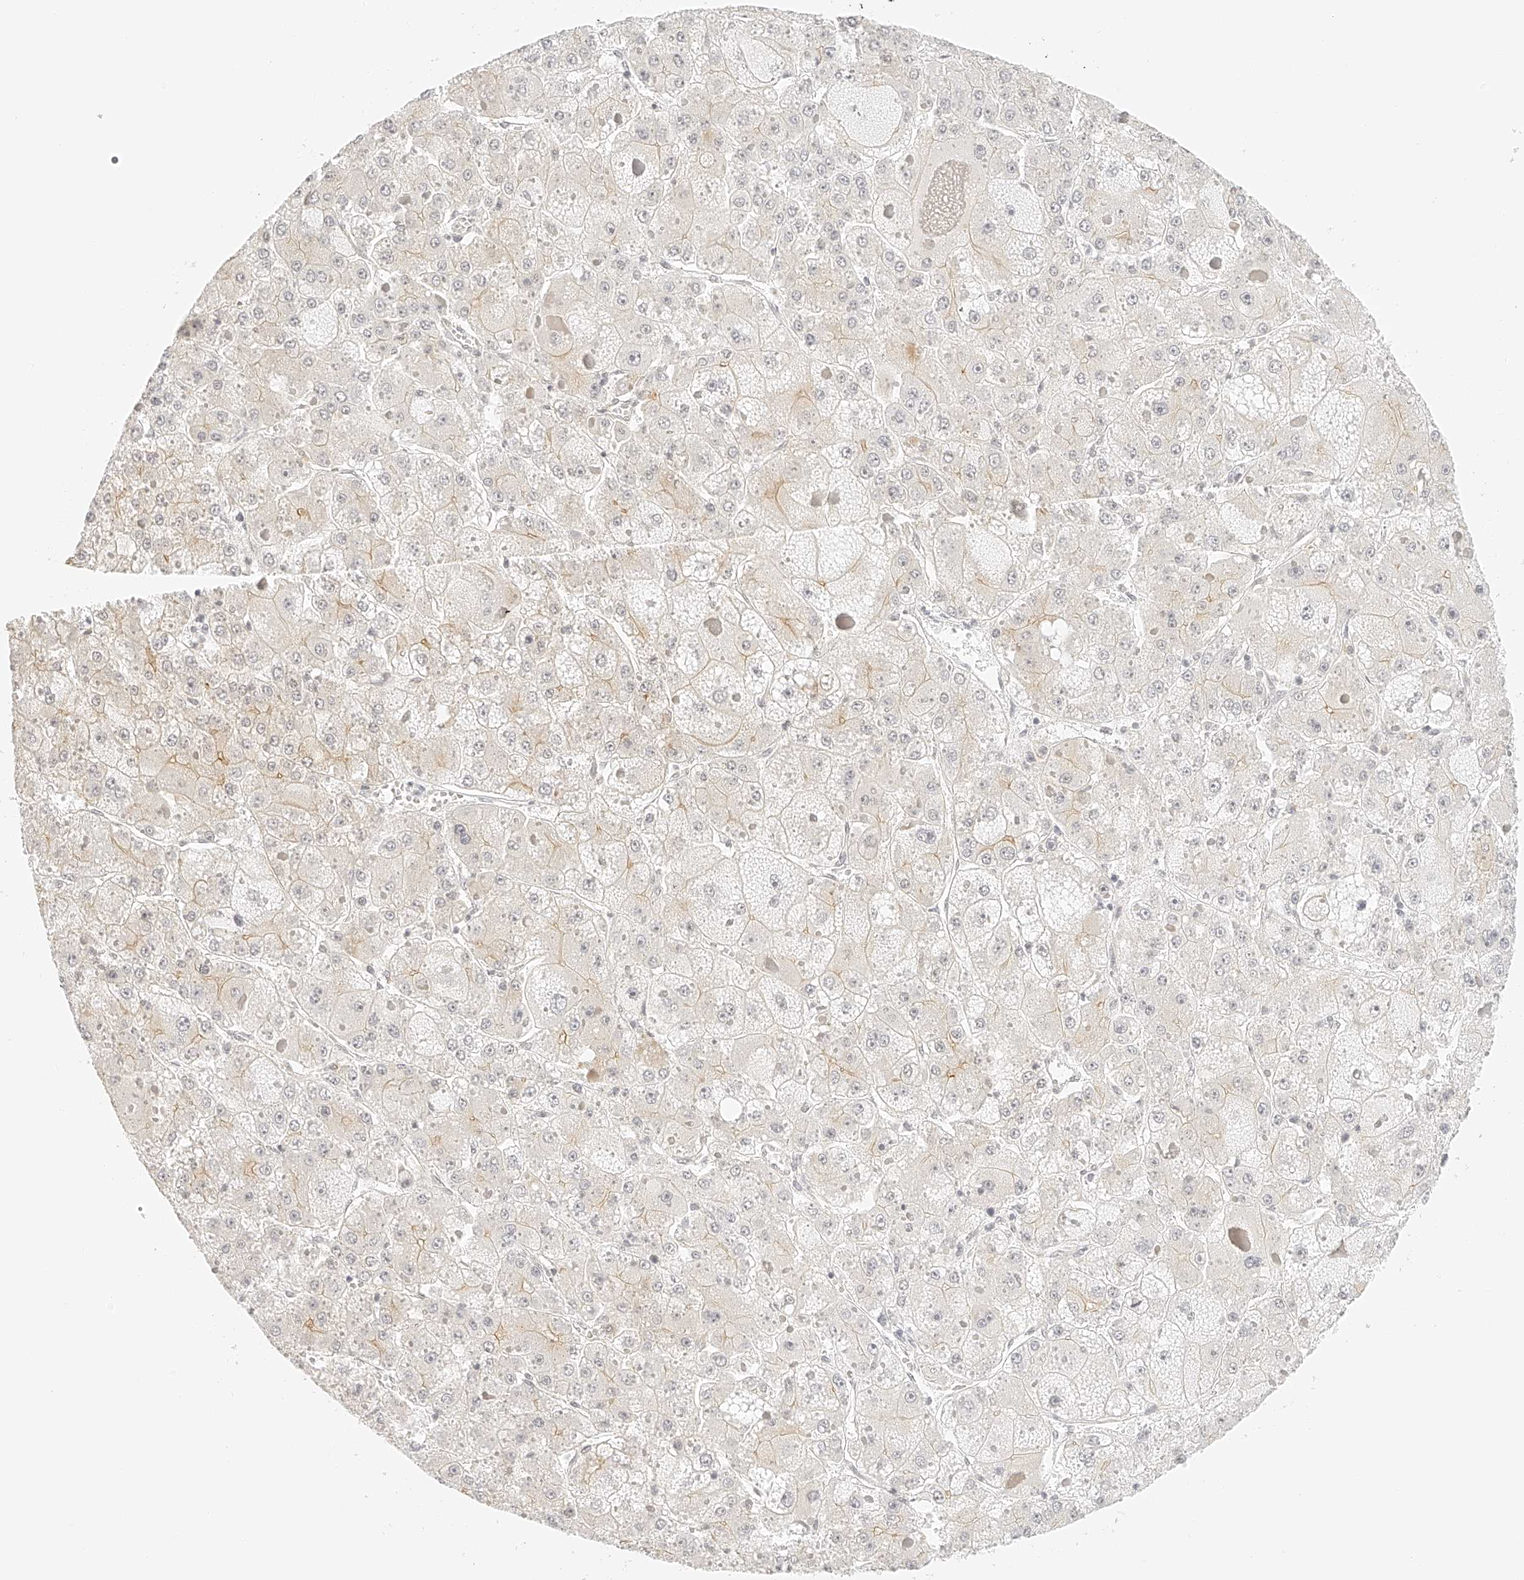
{"staining": {"intensity": "weak", "quantity": "<25%", "location": "cytoplasmic/membranous"}, "tissue": "liver cancer", "cell_type": "Tumor cells", "image_type": "cancer", "snomed": [{"axis": "morphology", "description": "Carcinoma, Hepatocellular, NOS"}, {"axis": "topography", "description": "Liver"}], "caption": "High magnification brightfield microscopy of hepatocellular carcinoma (liver) stained with DAB (brown) and counterstained with hematoxylin (blue): tumor cells show no significant positivity.", "gene": "ZFP69", "patient": {"sex": "female", "age": 73}}